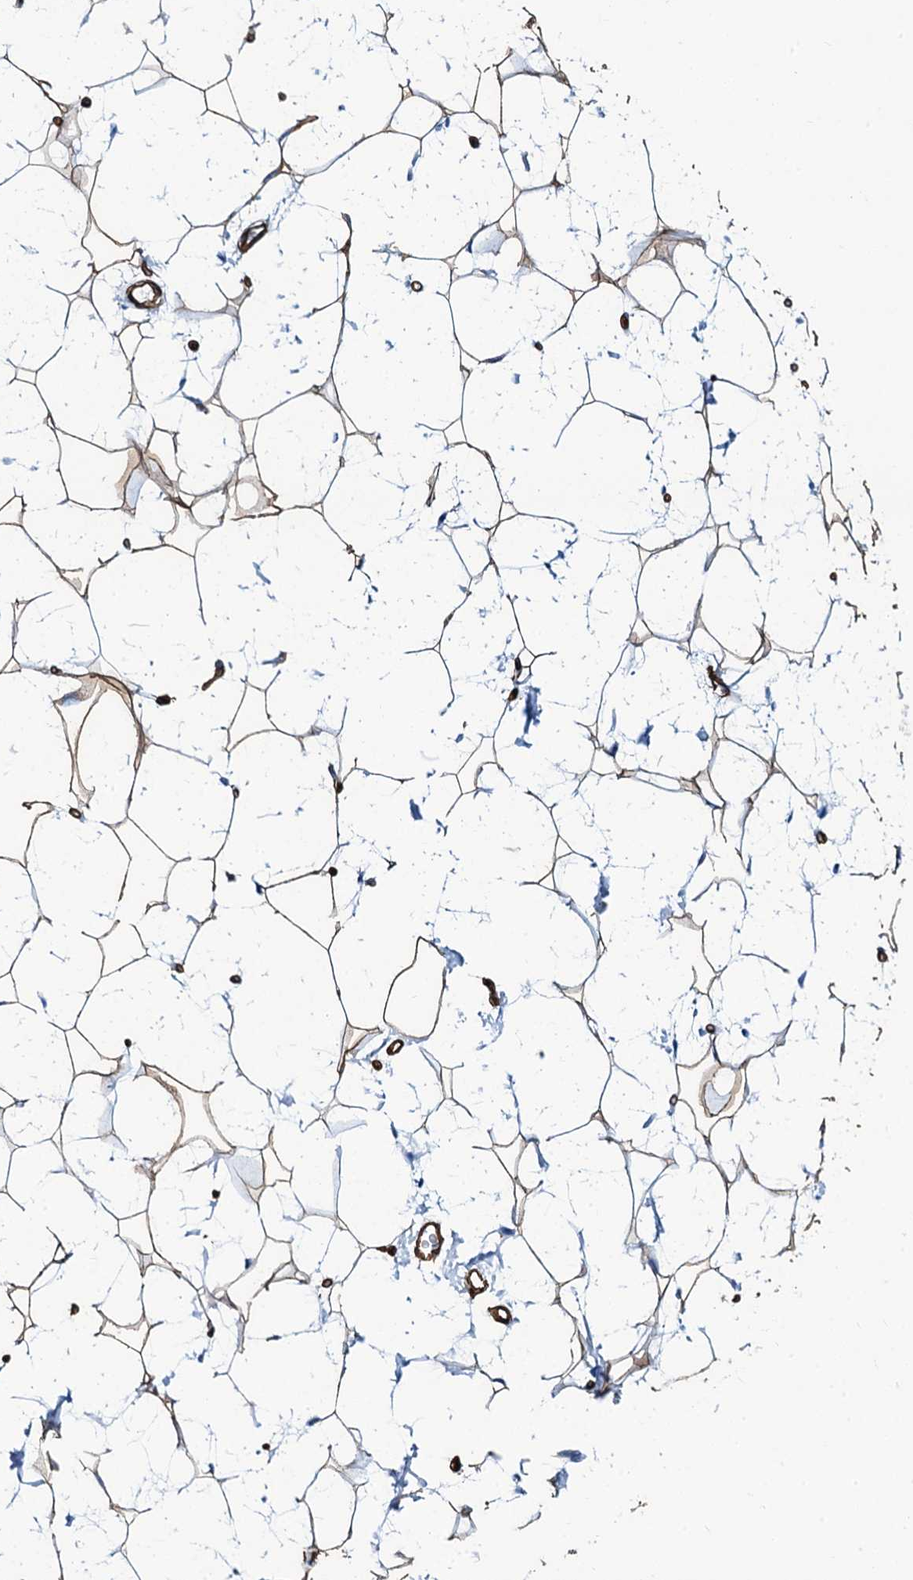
{"staining": {"intensity": "moderate", "quantity": ">75%", "location": "cytoplasmic/membranous"}, "tissue": "adipose tissue", "cell_type": "Adipocytes", "image_type": "normal", "snomed": [{"axis": "morphology", "description": "Normal tissue, NOS"}, {"axis": "topography", "description": "Breast"}], "caption": "DAB immunohistochemical staining of benign human adipose tissue reveals moderate cytoplasmic/membranous protein expression in about >75% of adipocytes.", "gene": "CAVIN2", "patient": {"sex": "female", "age": 26}}